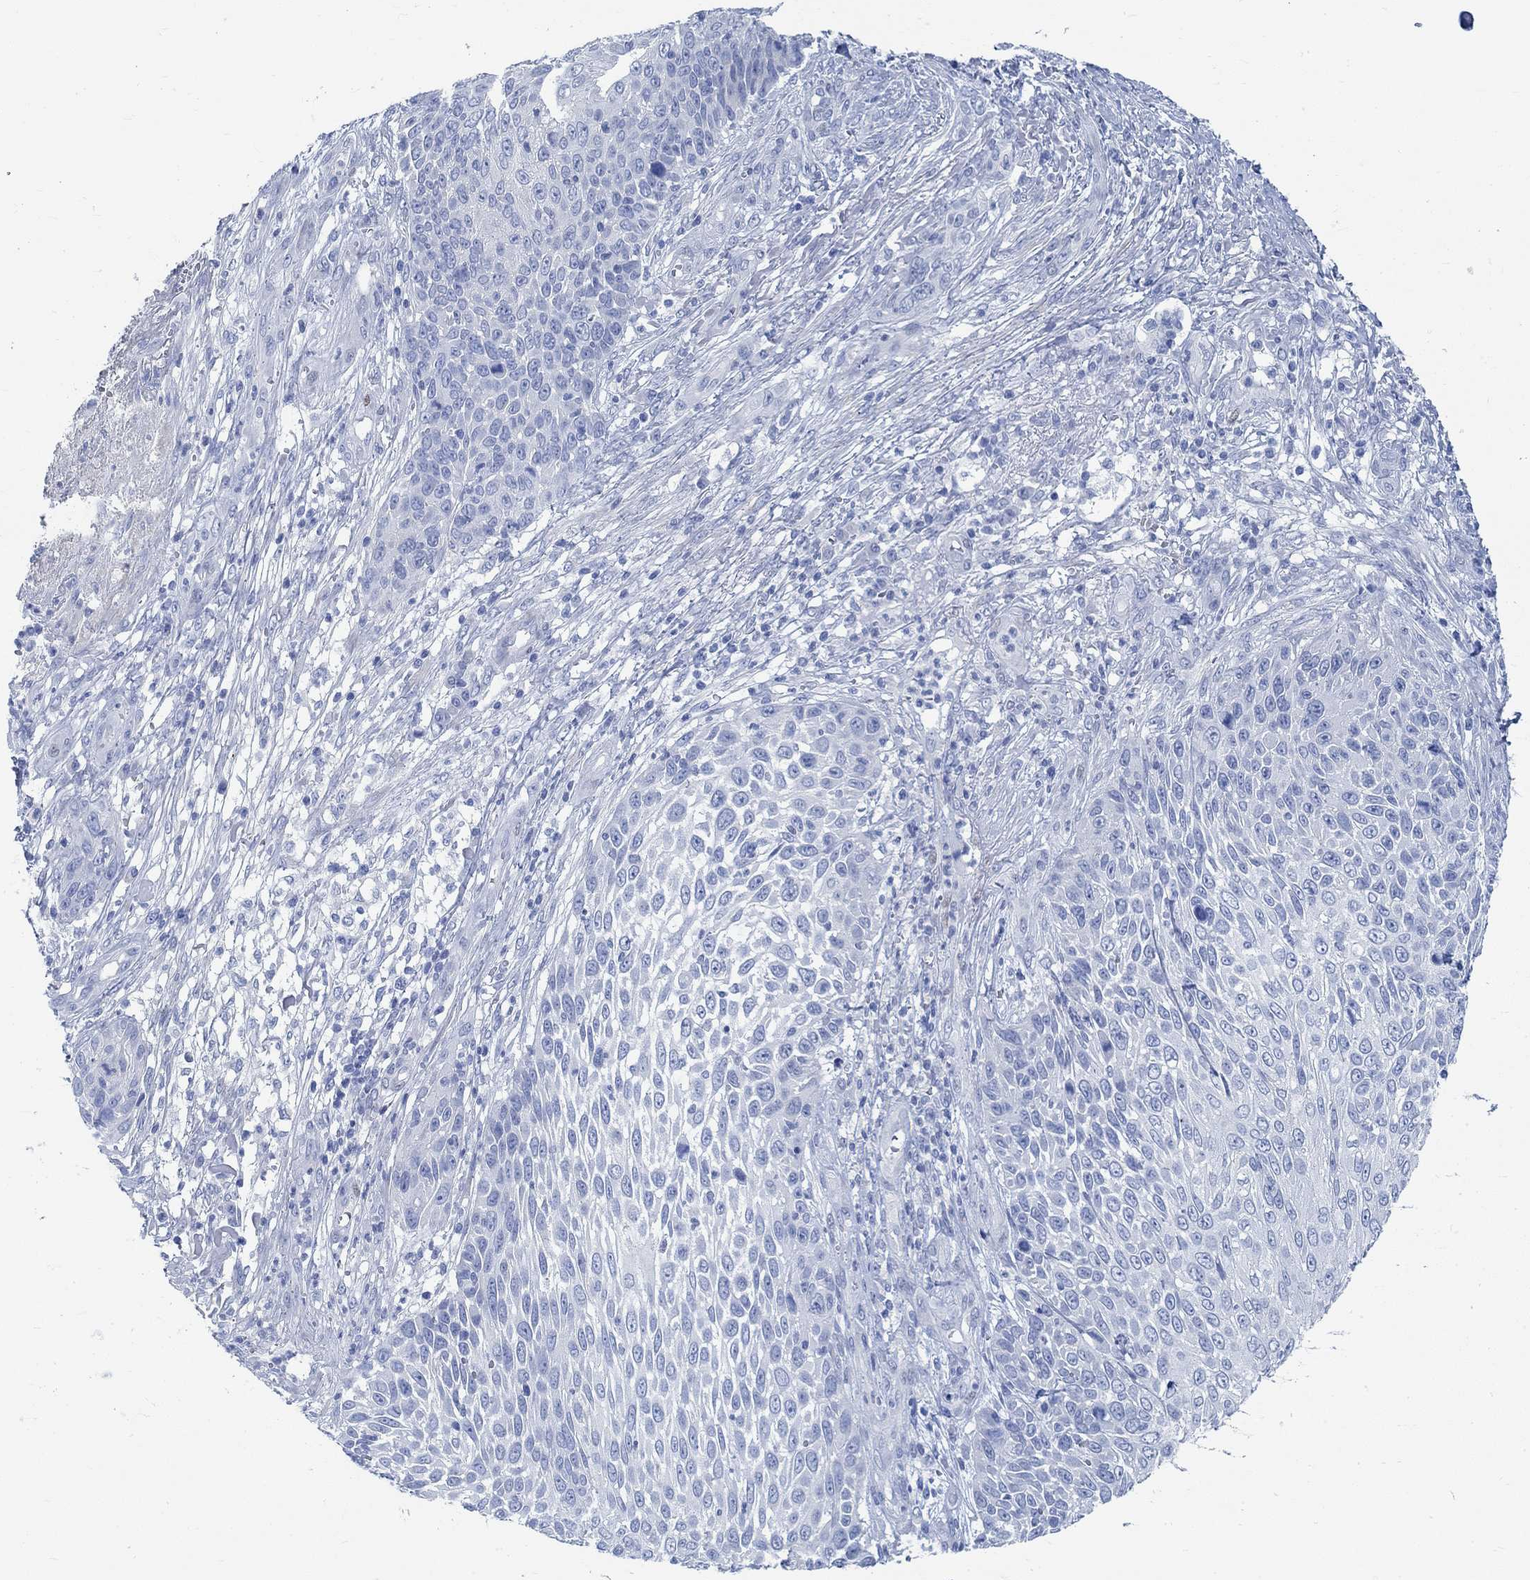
{"staining": {"intensity": "negative", "quantity": "none", "location": "none"}, "tissue": "skin cancer", "cell_type": "Tumor cells", "image_type": "cancer", "snomed": [{"axis": "morphology", "description": "Squamous cell carcinoma, NOS"}, {"axis": "topography", "description": "Skin"}], "caption": "An image of skin cancer (squamous cell carcinoma) stained for a protein displays no brown staining in tumor cells.", "gene": "RBM20", "patient": {"sex": "male", "age": 92}}